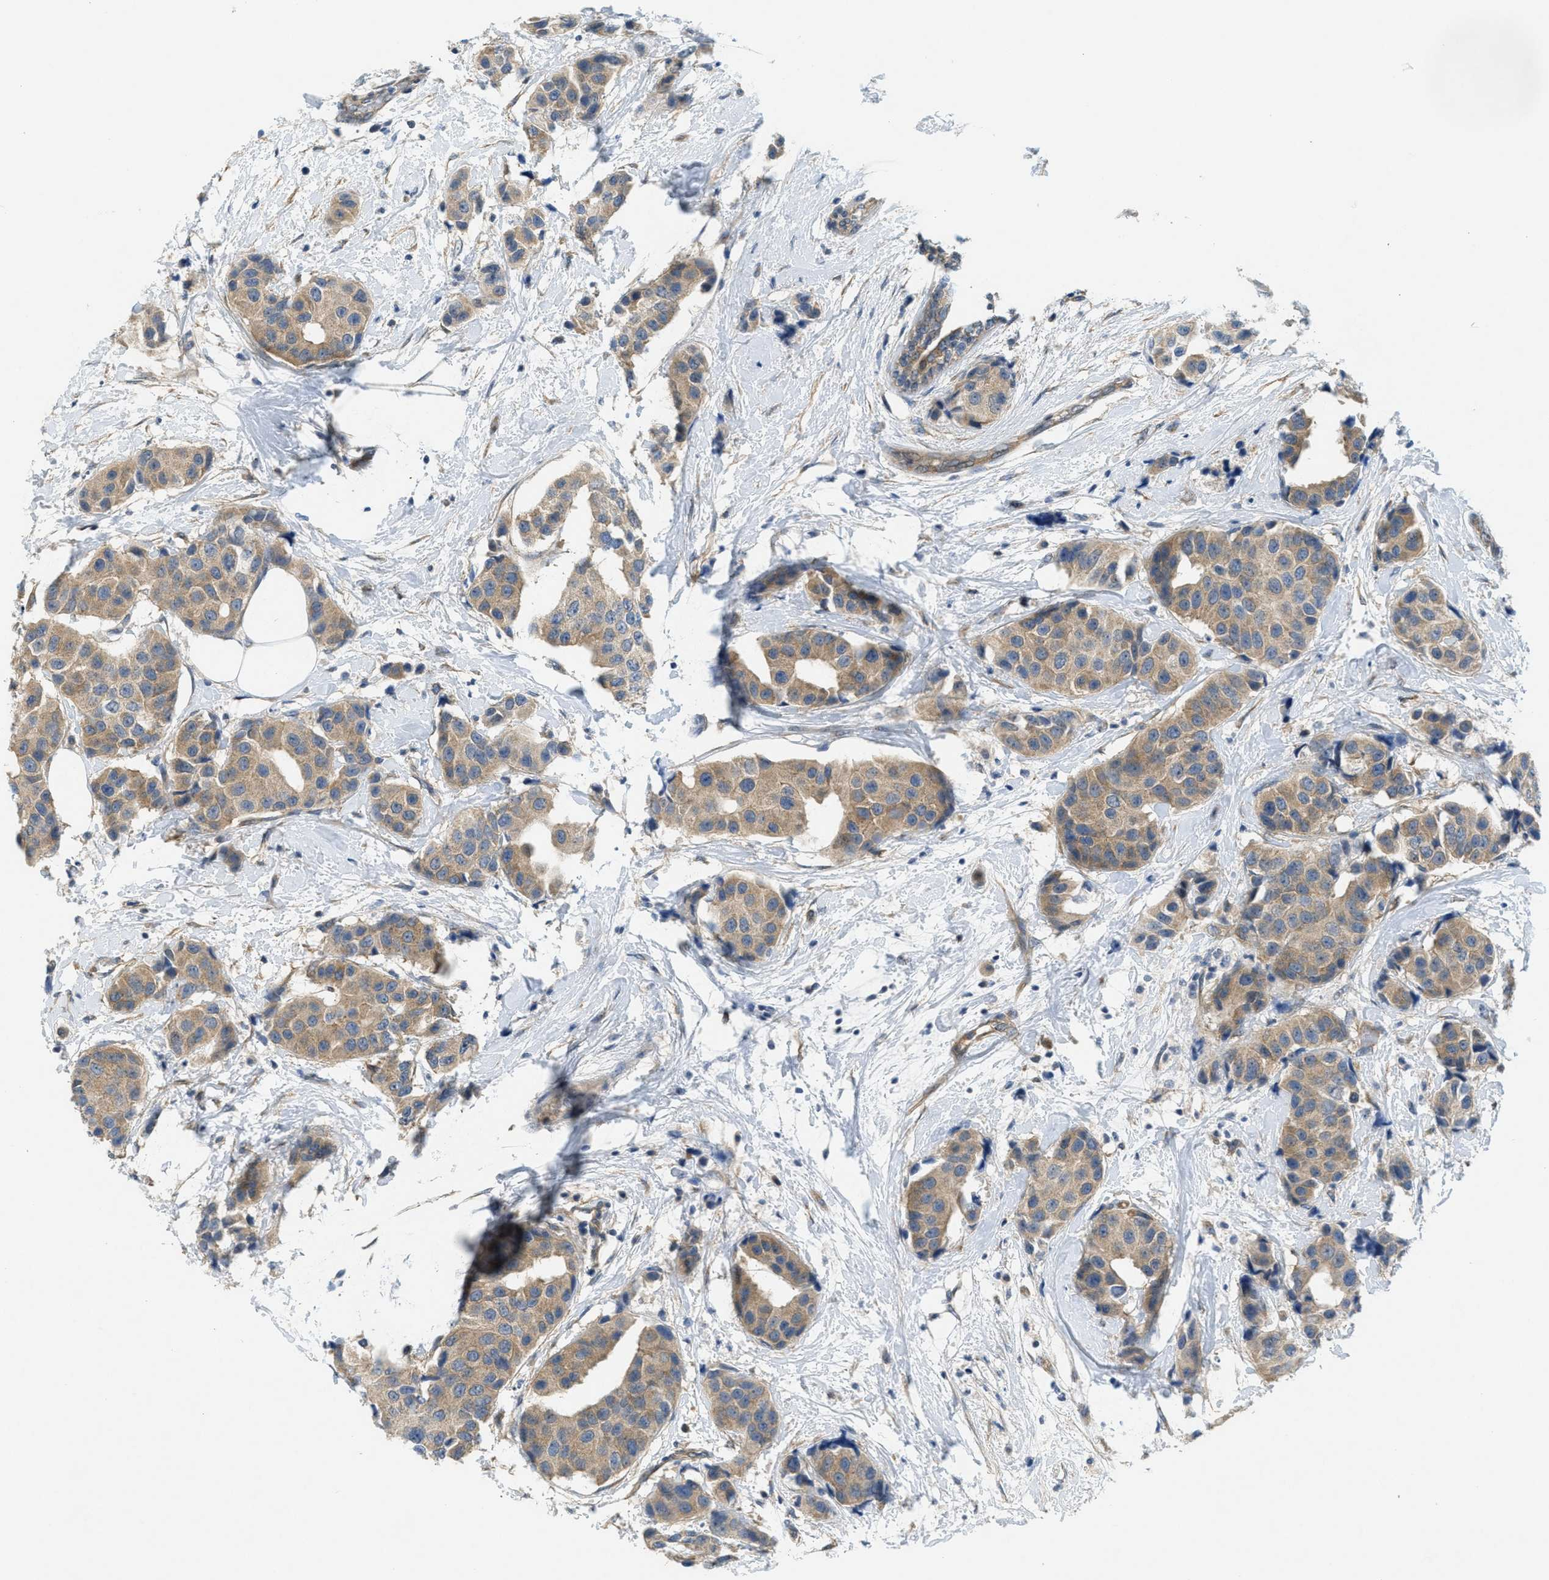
{"staining": {"intensity": "weak", "quantity": ">75%", "location": "cytoplasmic/membranous"}, "tissue": "breast cancer", "cell_type": "Tumor cells", "image_type": "cancer", "snomed": [{"axis": "morphology", "description": "Normal tissue, NOS"}, {"axis": "morphology", "description": "Duct carcinoma"}, {"axis": "topography", "description": "Breast"}], "caption": "A low amount of weak cytoplasmic/membranous positivity is identified in approximately >75% of tumor cells in invasive ductal carcinoma (breast) tissue. The staining is performed using DAB (3,3'-diaminobenzidine) brown chromogen to label protein expression. The nuclei are counter-stained blue using hematoxylin.", "gene": "ZFYVE9", "patient": {"sex": "female", "age": 39}}